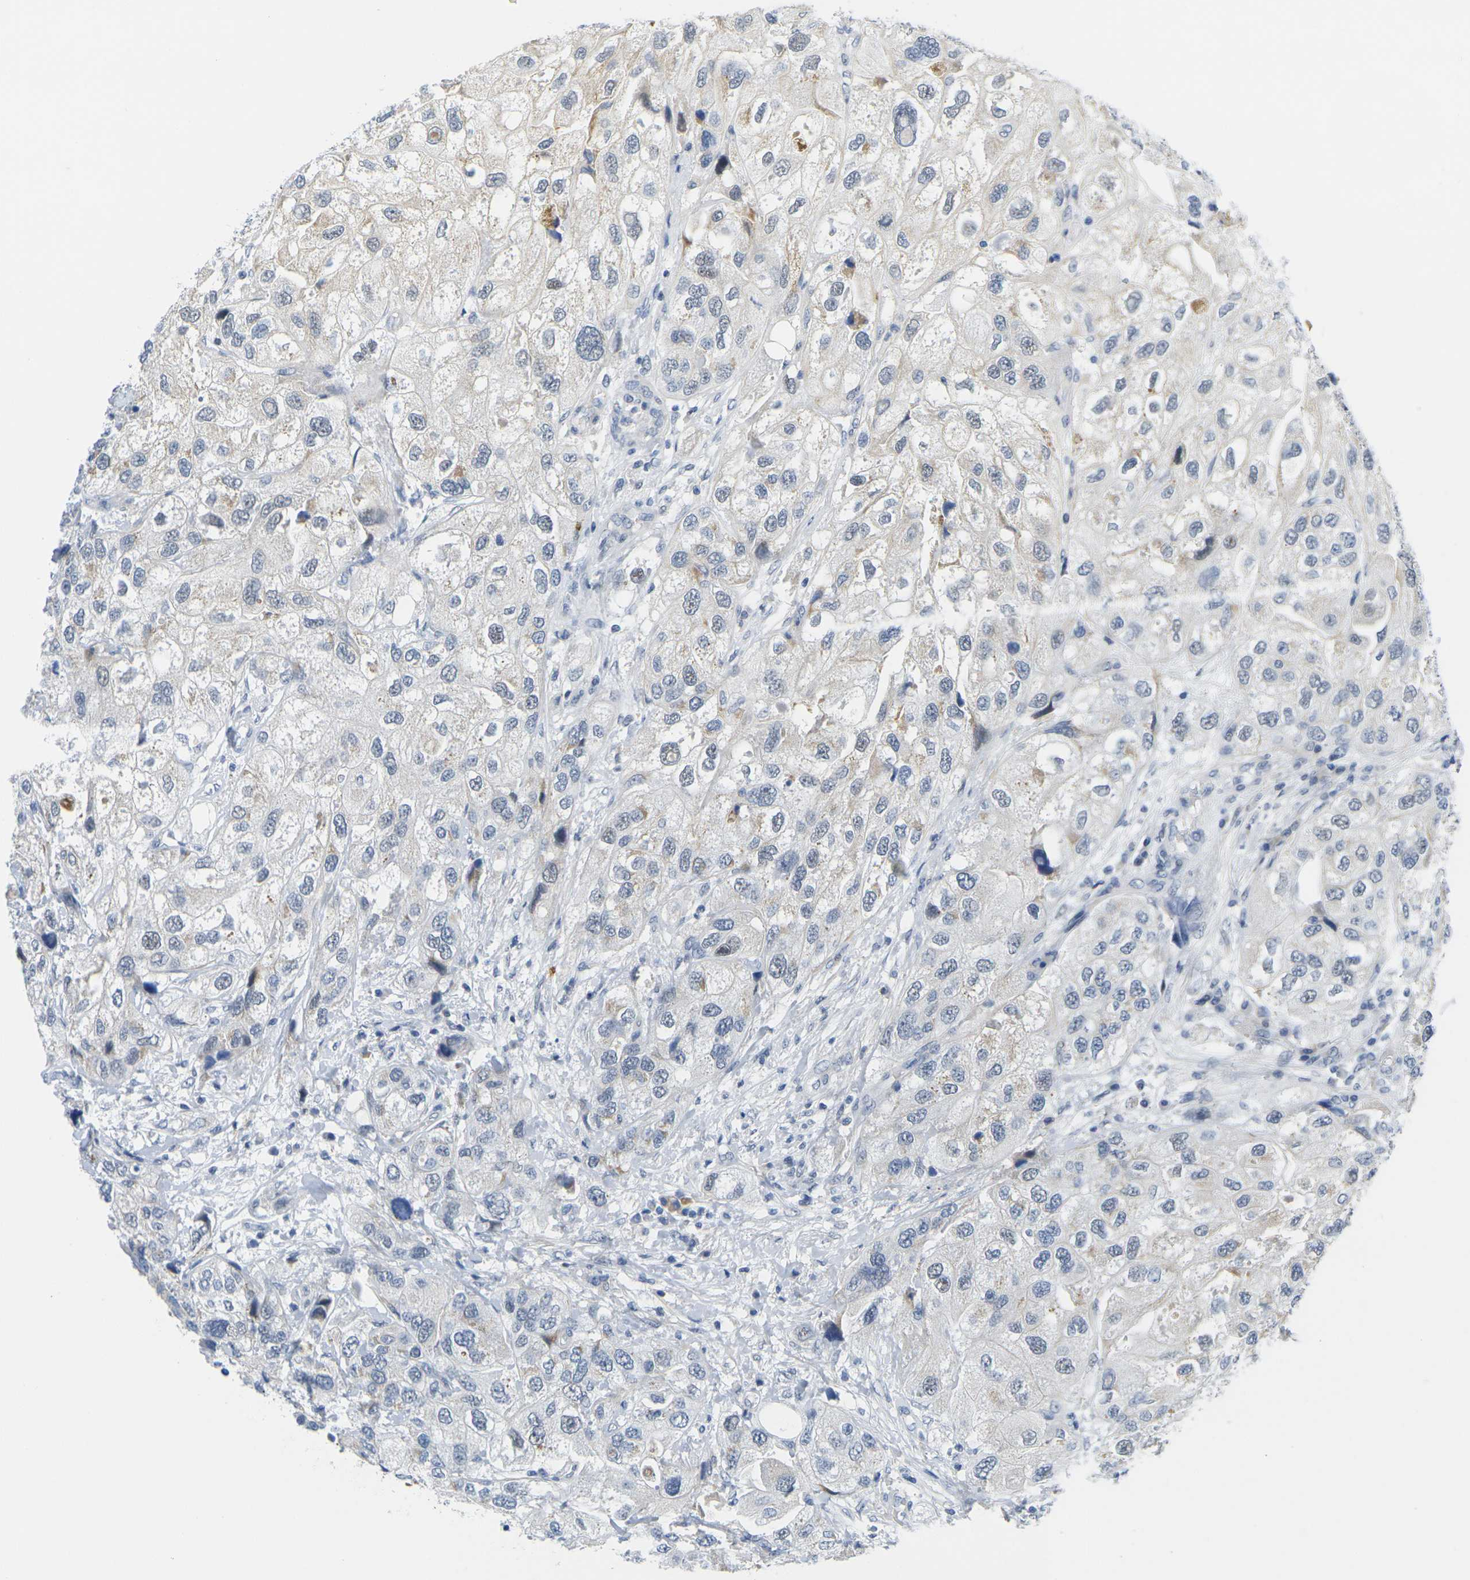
{"staining": {"intensity": "weak", "quantity": "<25%", "location": "cytoplasmic/membranous"}, "tissue": "urothelial cancer", "cell_type": "Tumor cells", "image_type": "cancer", "snomed": [{"axis": "morphology", "description": "Urothelial carcinoma, High grade"}, {"axis": "topography", "description": "Urinary bladder"}], "caption": "Urothelial cancer stained for a protein using IHC displays no positivity tumor cells.", "gene": "OTOF", "patient": {"sex": "female", "age": 64}}